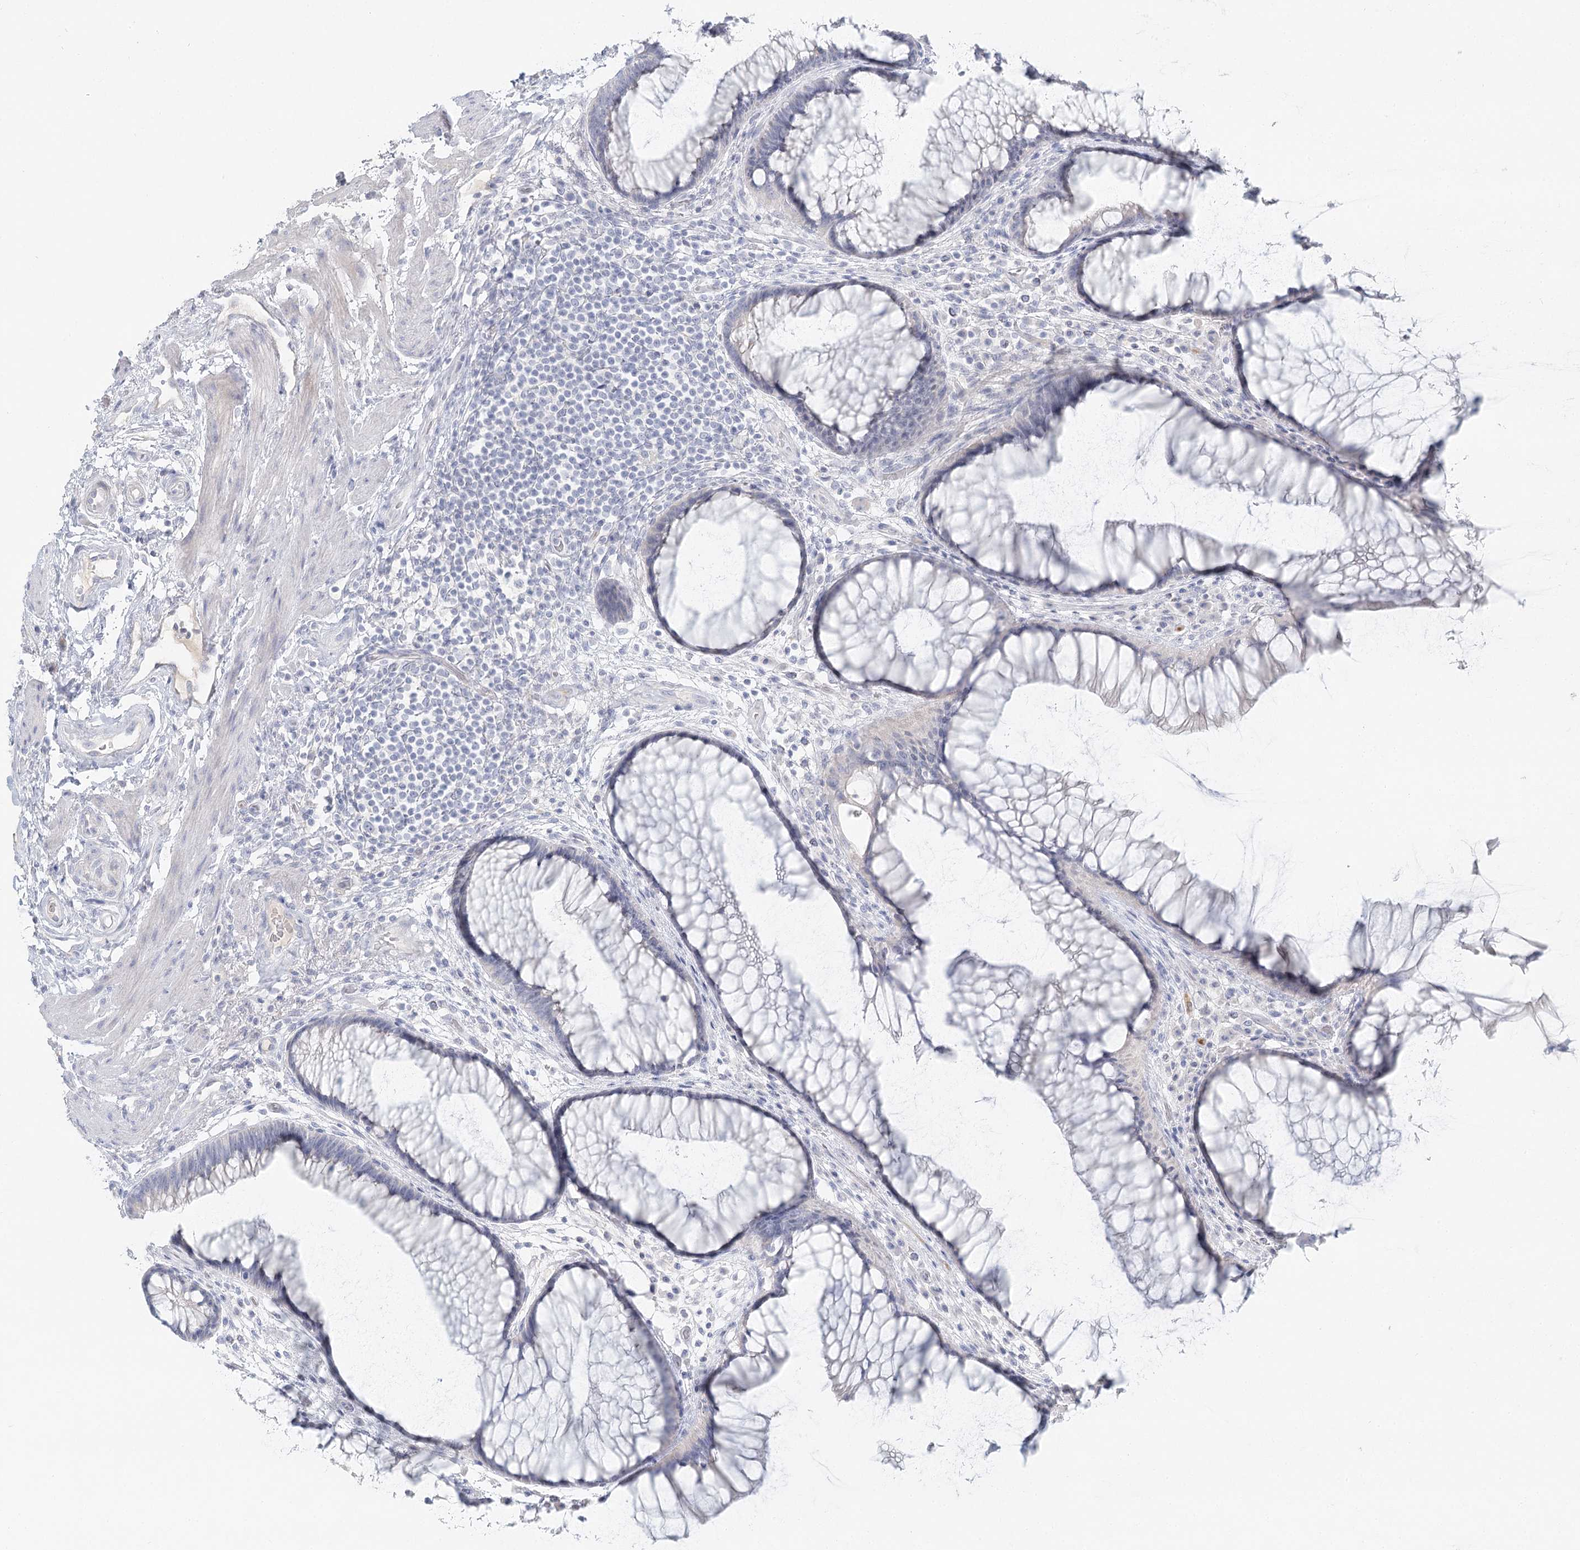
{"staining": {"intensity": "negative", "quantity": "none", "location": "none"}, "tissue": "rectum", "cell_type": "Glandular cells", "image_type": "normal", "snomed": [{"axis": "morphology", "description": "Normal tissue, NOS"}, {"axis": "topography", "description": "Rectum"}], "caption": "High magnification brightfield microscopy of unremarkable rectum stained with DAB (3,3'-diaminobenzidine) (brown) and counterstained with hematoxylin (blue): glandular cells show no significant positivity.", "gene": "DMGDH", "patient": {"sex": "male", "age": 51}}